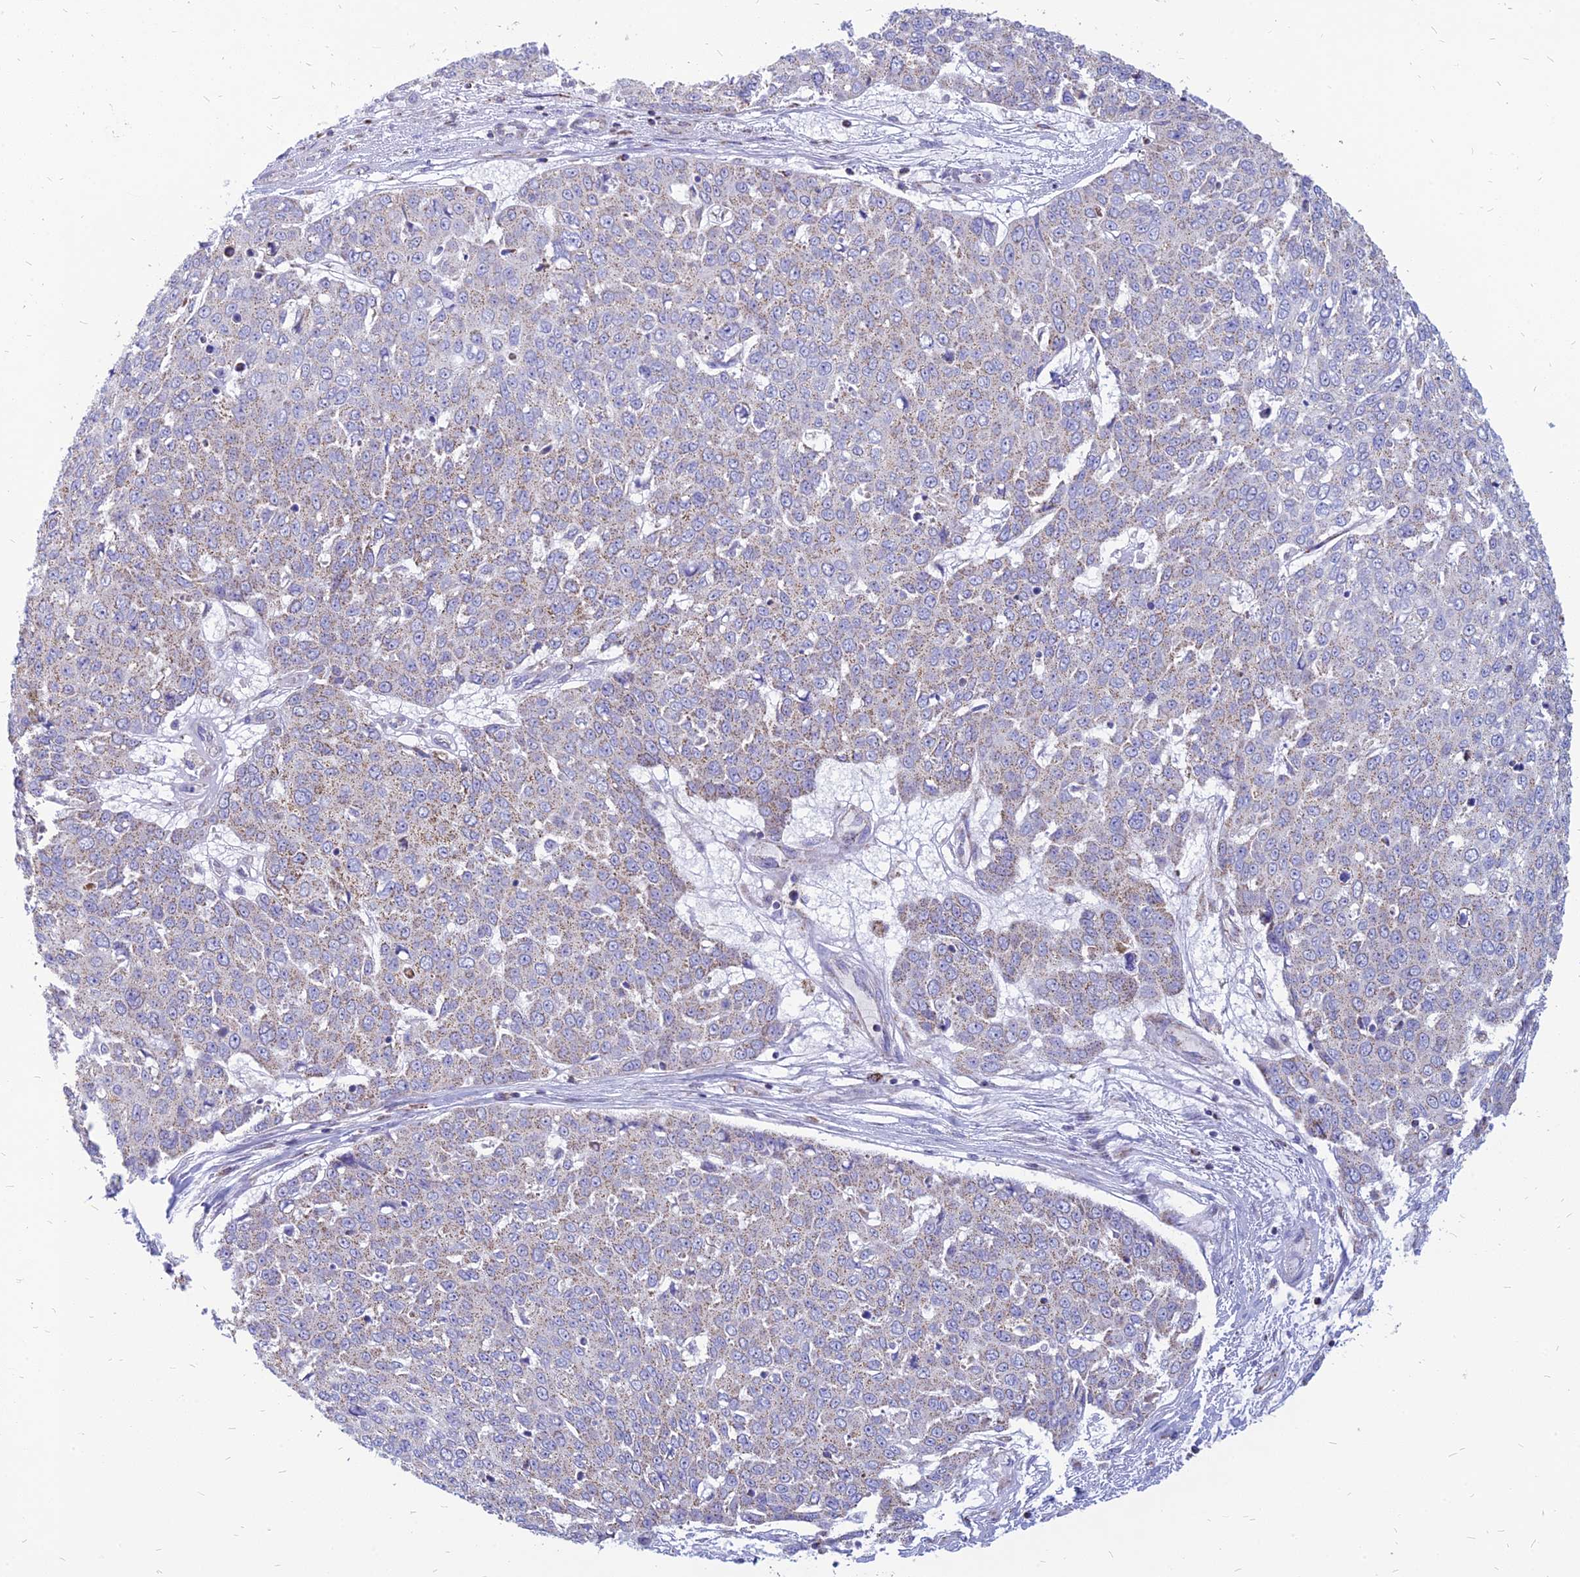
{"staining": {"intensity": "weak", "quantity": "<25%", "location": "cytoplasmic/membranous"}, "tissue": "skin cancer", "cell_type": "Tumor cells", "image_type": "cancer", "snomed": [{"axis": "morphology", "description": "Squamous cell carcinoma, NOS"}, {"axis": "topography", "description": "Skin"}], "caption": "The image demonstrates no significant positivity in tumor cells of skin cancer (squamous cell carcinoma).", "gene": "PACC1", "patient": {"sex": "male", "age": 71}}